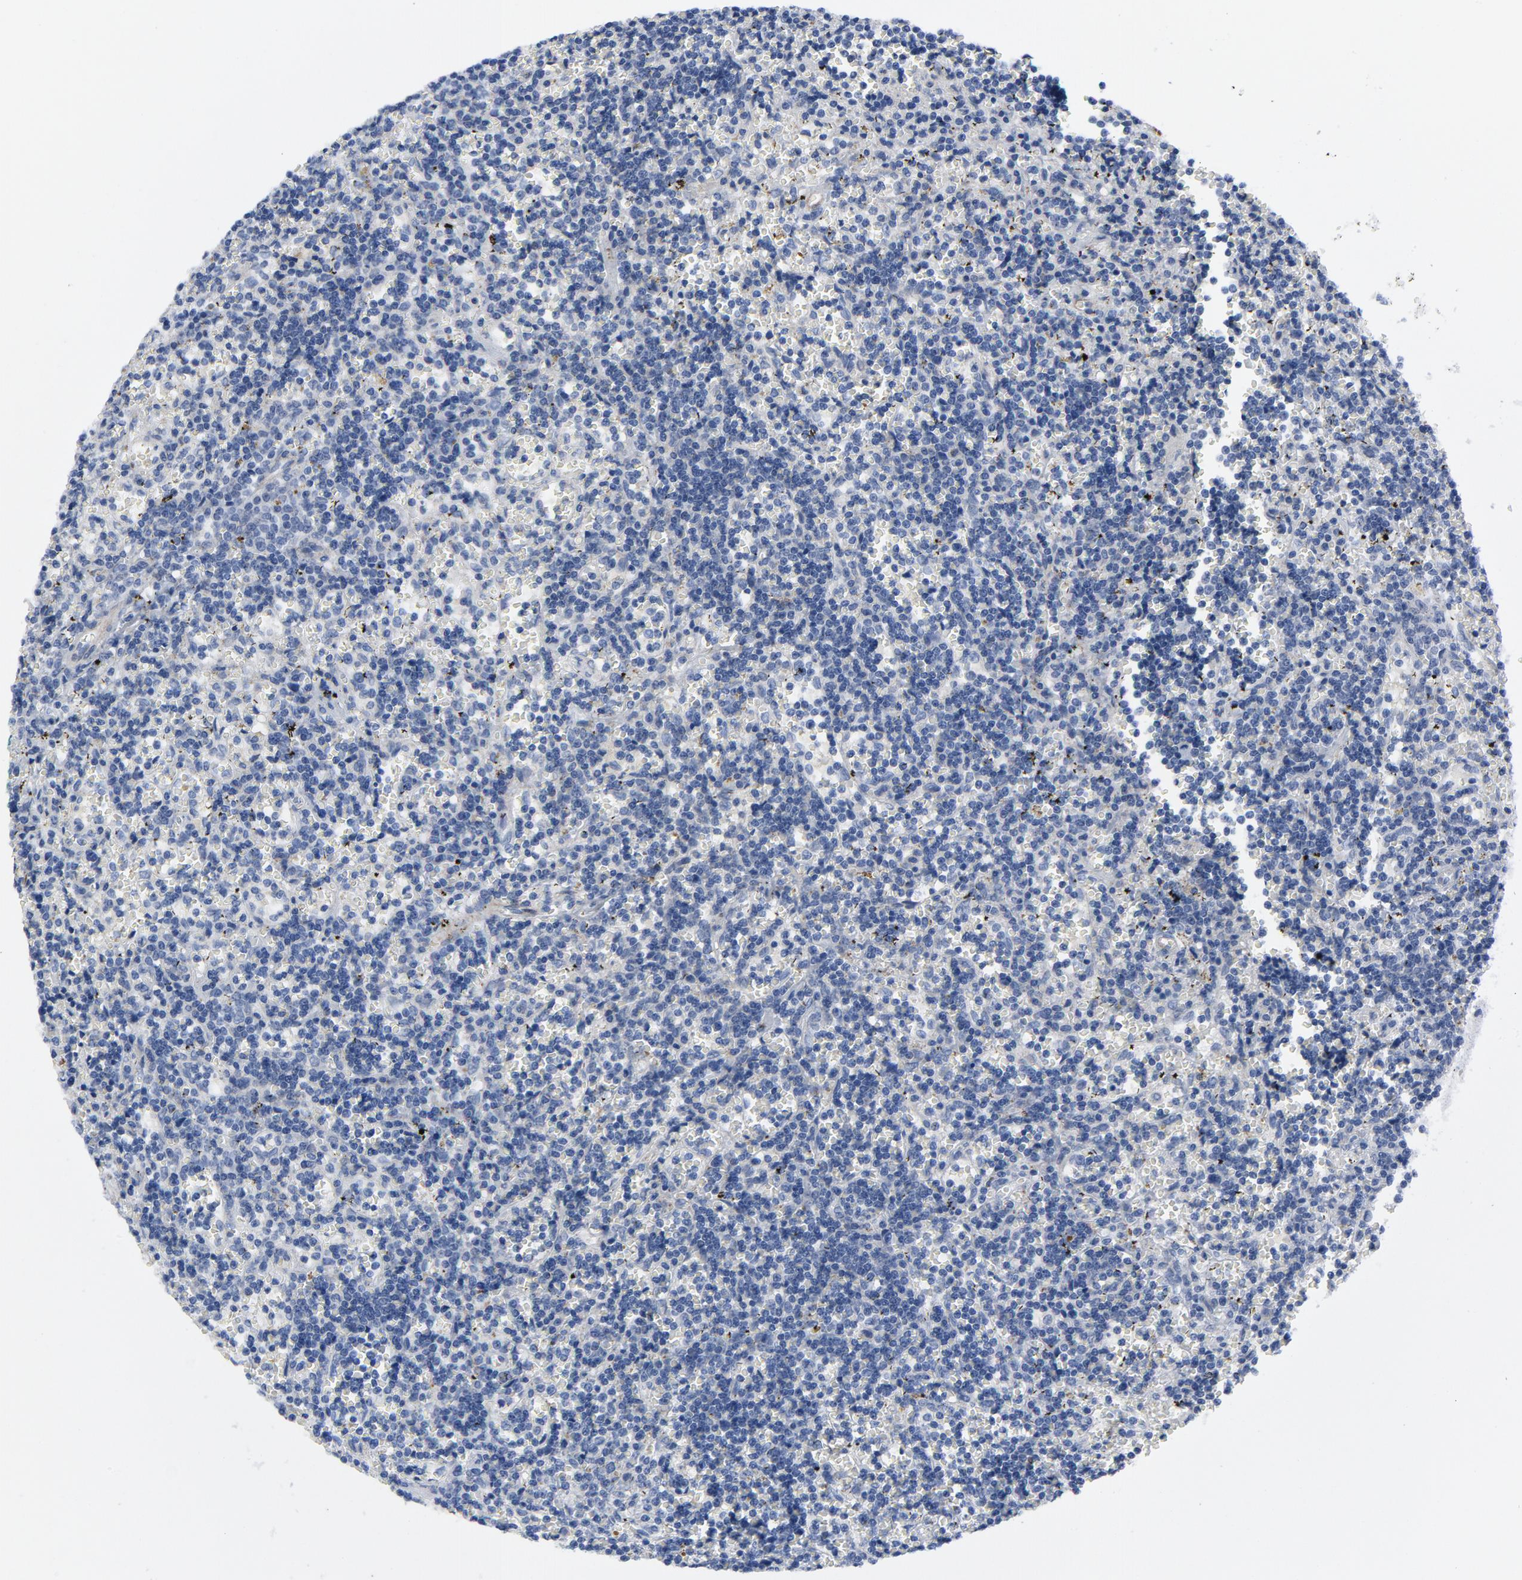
{"staining": {"intensity": "negative", "quantity": "none", "location": "none"}, "tissue": "lymphoma", "cell_type": "Tumor cells", "image_type": "cancer", "snomed": [{"axis": "morphology", "description": "Malignant lymphoma, non-Hodgkin's type, Low grade"}, {"axis": "topography", "description": "Spleen"}], "caption": "Lymphoma was stained to show a protein in brown. There is no significant expression in tumor cells.", "gene": "LAMC1", "patient": {"sex": "male", "age": 60}}